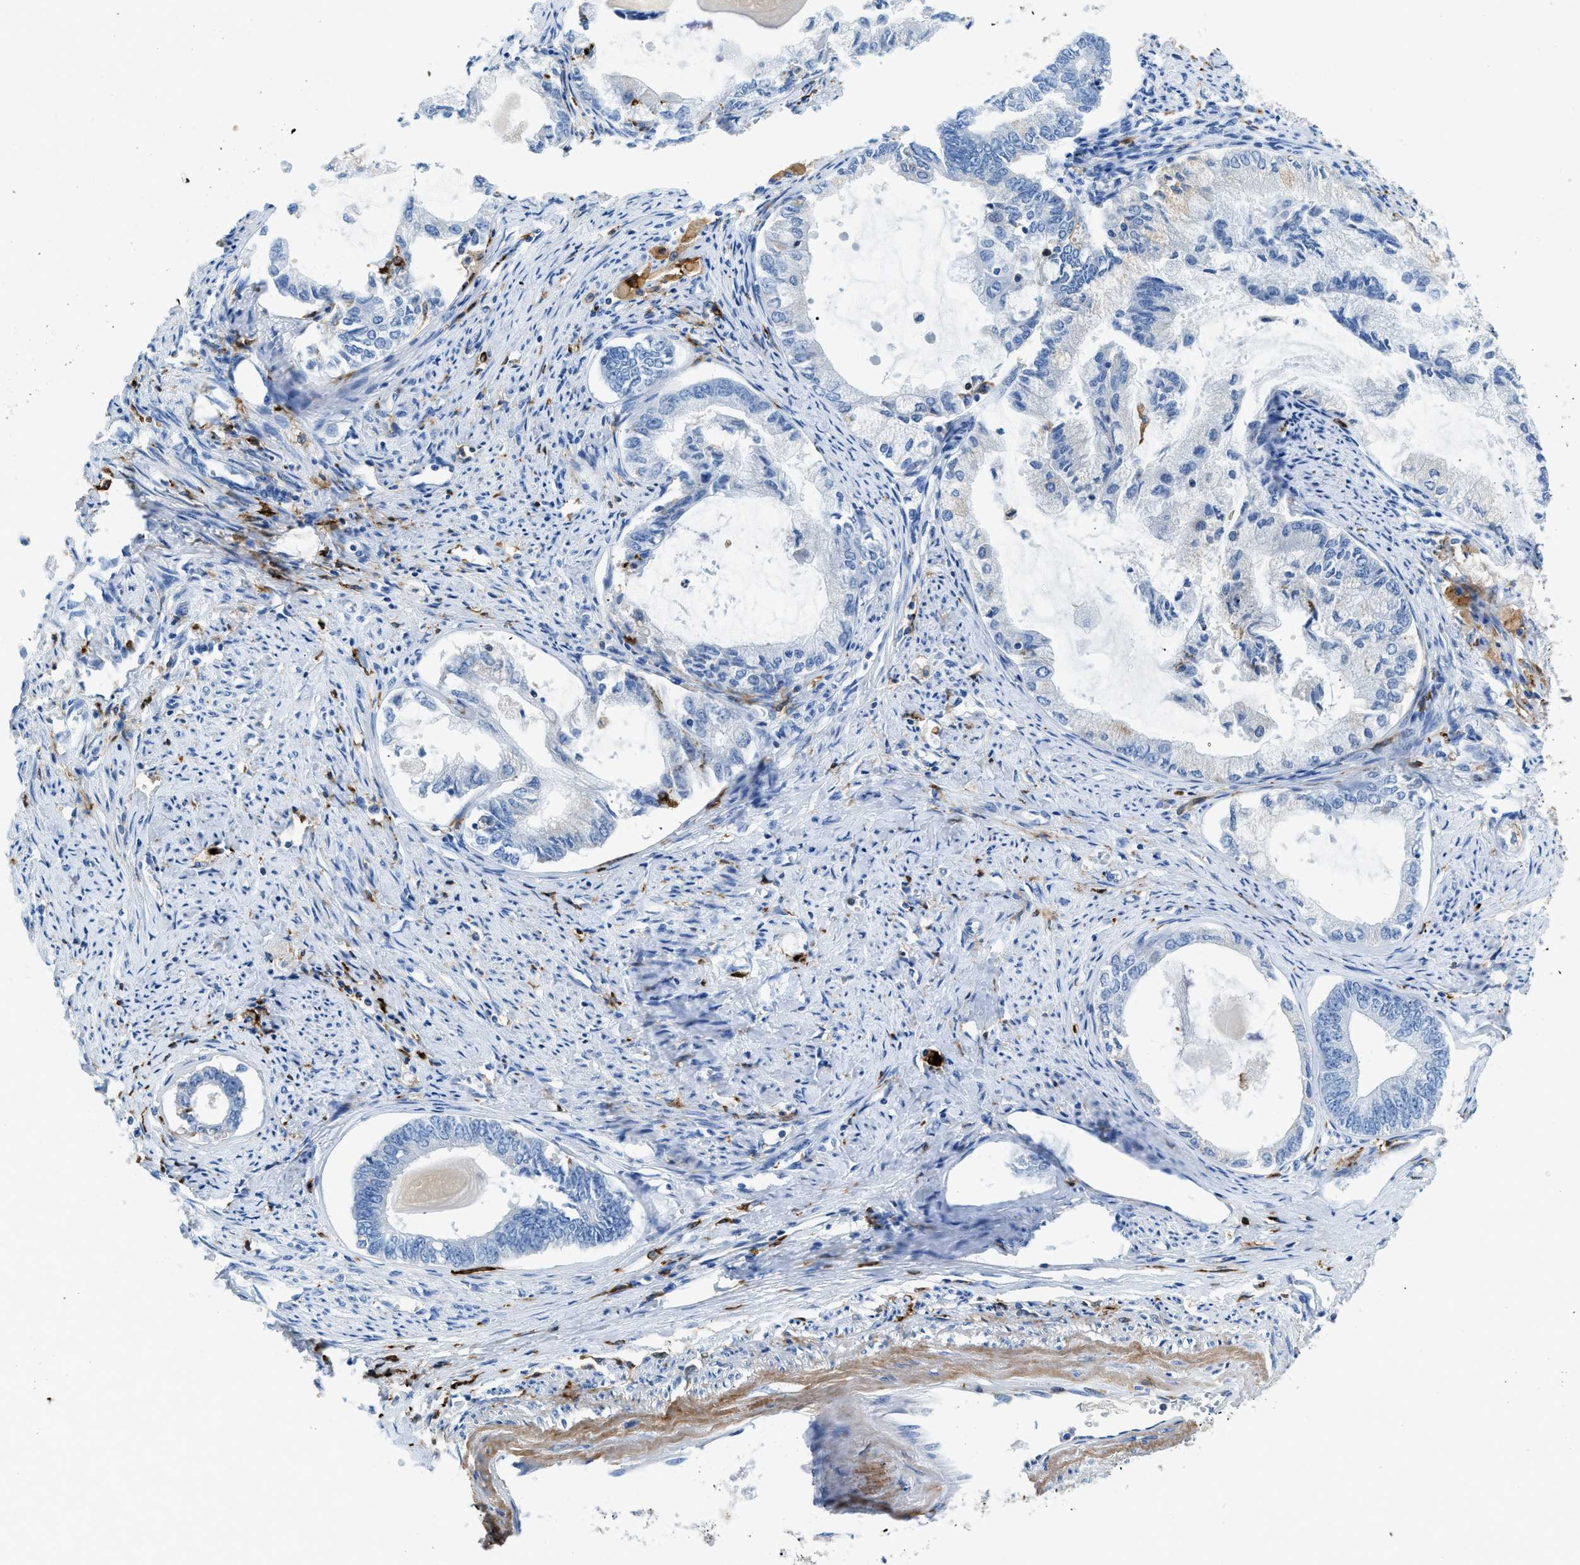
{"staining": {"intensity": "negative", "quantity": "none", "location": "none"}, "tissue": "endometrial cancer", "cell_type": "Tumor cells", "image_type": "cancer", "snomed": [{"axis": "morphology", "description": "Adenocarcinoma, NOS"}, {"axis": "topography", "description": "Endometrium"}], "caption": "This micrograph is of endometrial adenocarcinoma stained with IHC to label a protein in brown with the nuclei are counter-stained blue. There is no positivity in tumor cells.", "gene": "CD226", "patient": {"sex": "female", "age": 86}}